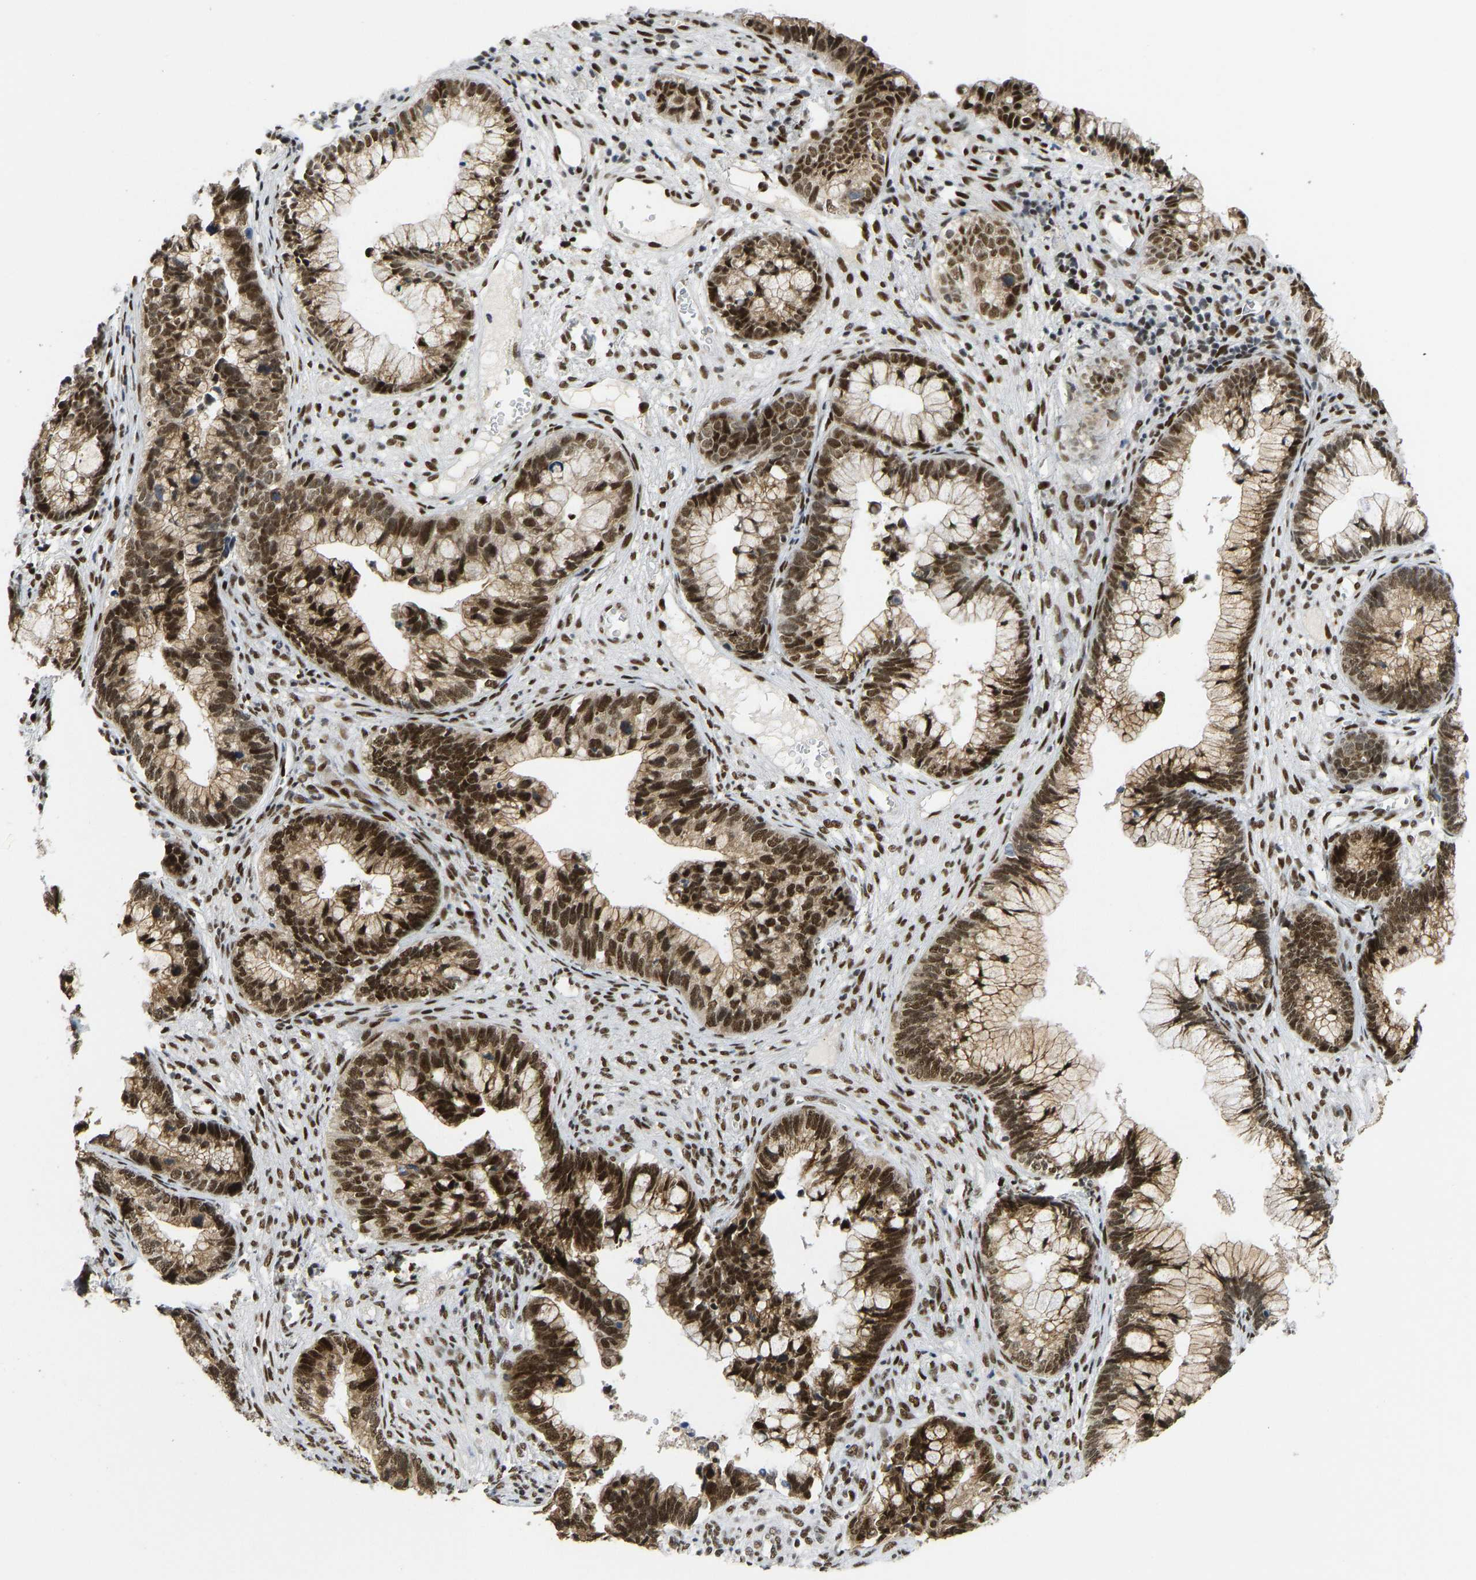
{"staining": {"intensity": "strong", "quantity": ">75%", "location": "nuclear"}, "tissue": "cervical cancer", "cell_type": "Tumor cells", "image_type": "cancer", "snomed": [{"axis": "morphology", "description": "Adenocarcinoma, NOS"}, {"axis": "topography", "description": "Cervix"}], "caption": "Tumor cells reveal high levels of strong nuclear expression in about >75% of cells in adenocarcinoma (cervical). (DAB (3,3'-diaminobenzidine) IHC, brown staining for protein, blue staining for nuclei).", "gene": "FOXK1", "patient": {"sex": "female", "age": 44}}